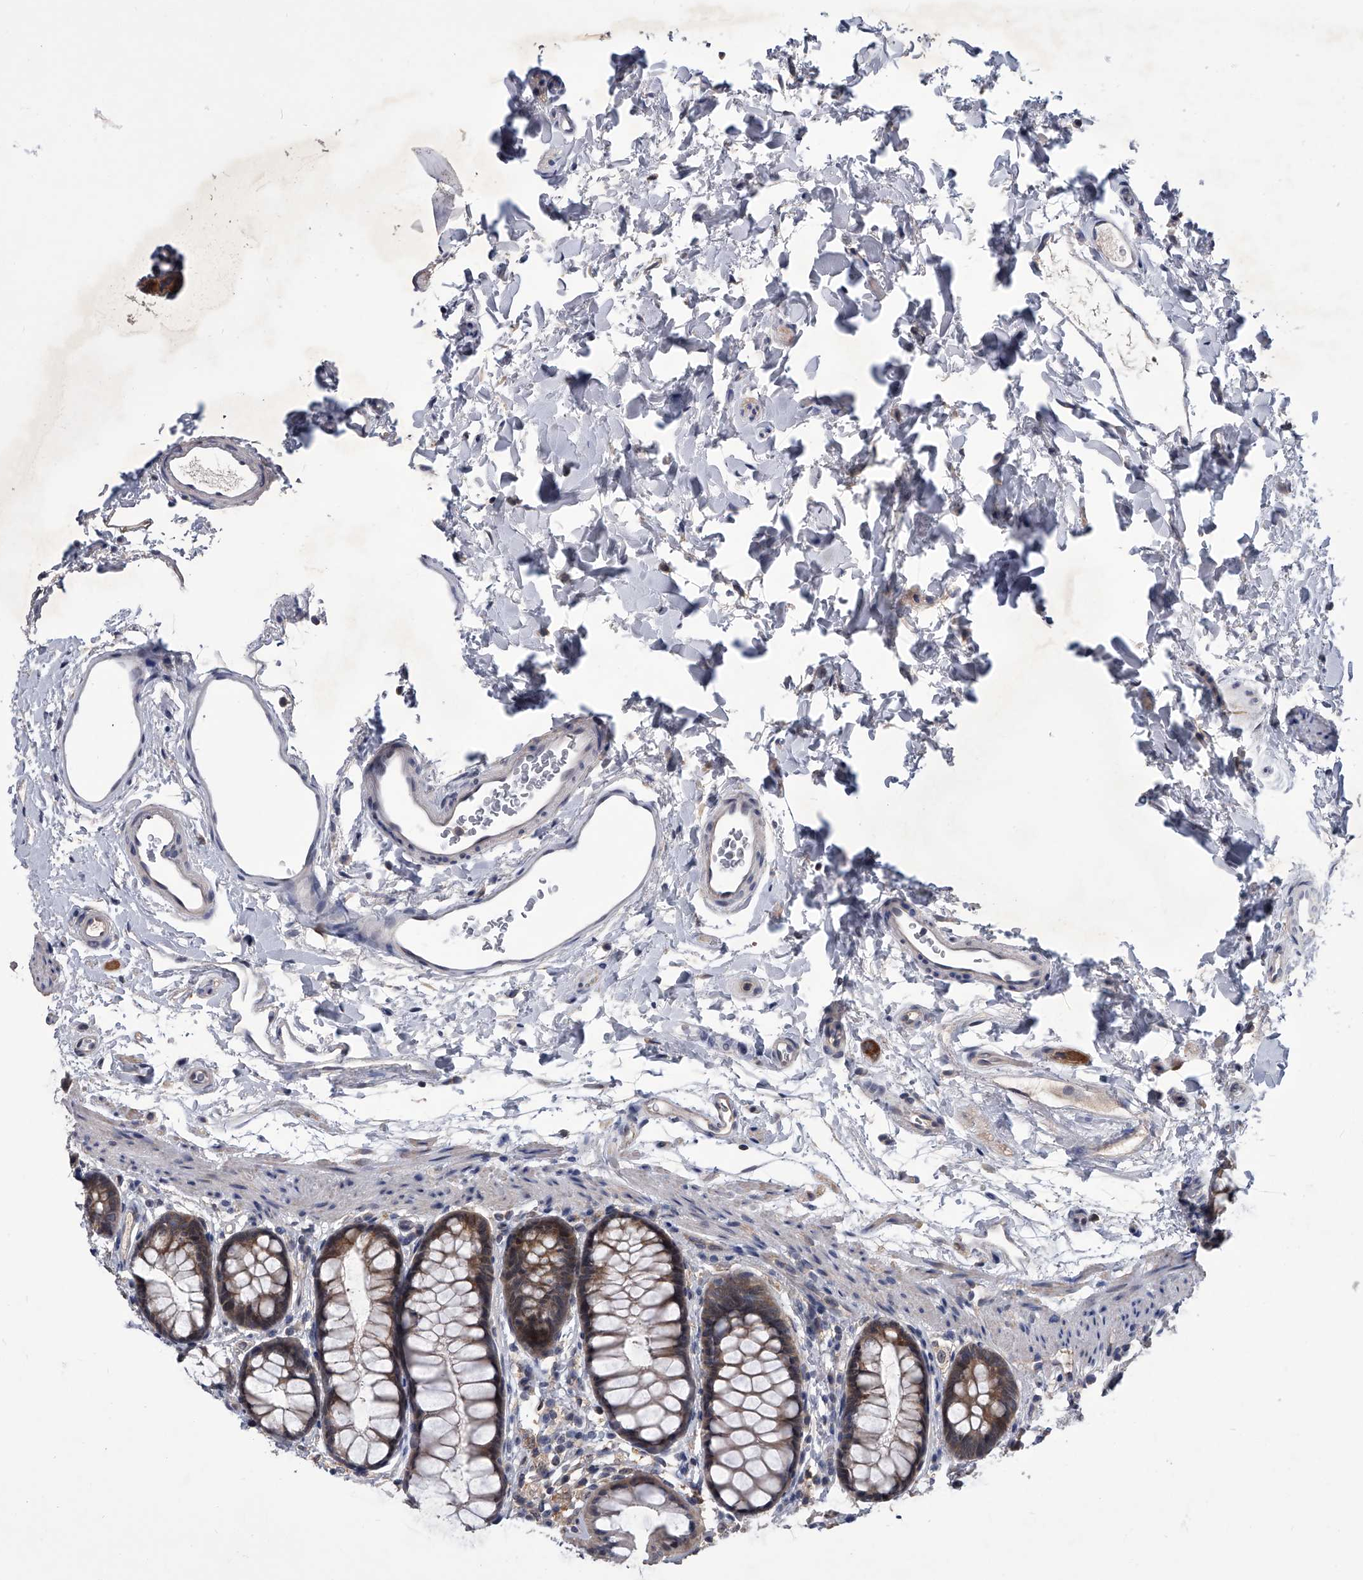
{"staining": {"intensity": "weak", "quantity": ">75%", "location": "cytoplasmic/membranous"}, "tissue": "rectum", "cell_type": "Glandular cells", "image_type": "normal", "snomed": [{"axis": "morphology", "description": "Normal tissue, NOS"}, {"axis": "topography", "description": "Rectum"}], "caption": "An image showing weak cytoplasmic/membranous staining in about >75% of glandular cells in normal rectum, as visualized by brown immunohistochemical staining.", "gene": "MAP4K3", "patient": {"sex": "female", "age": 65}}